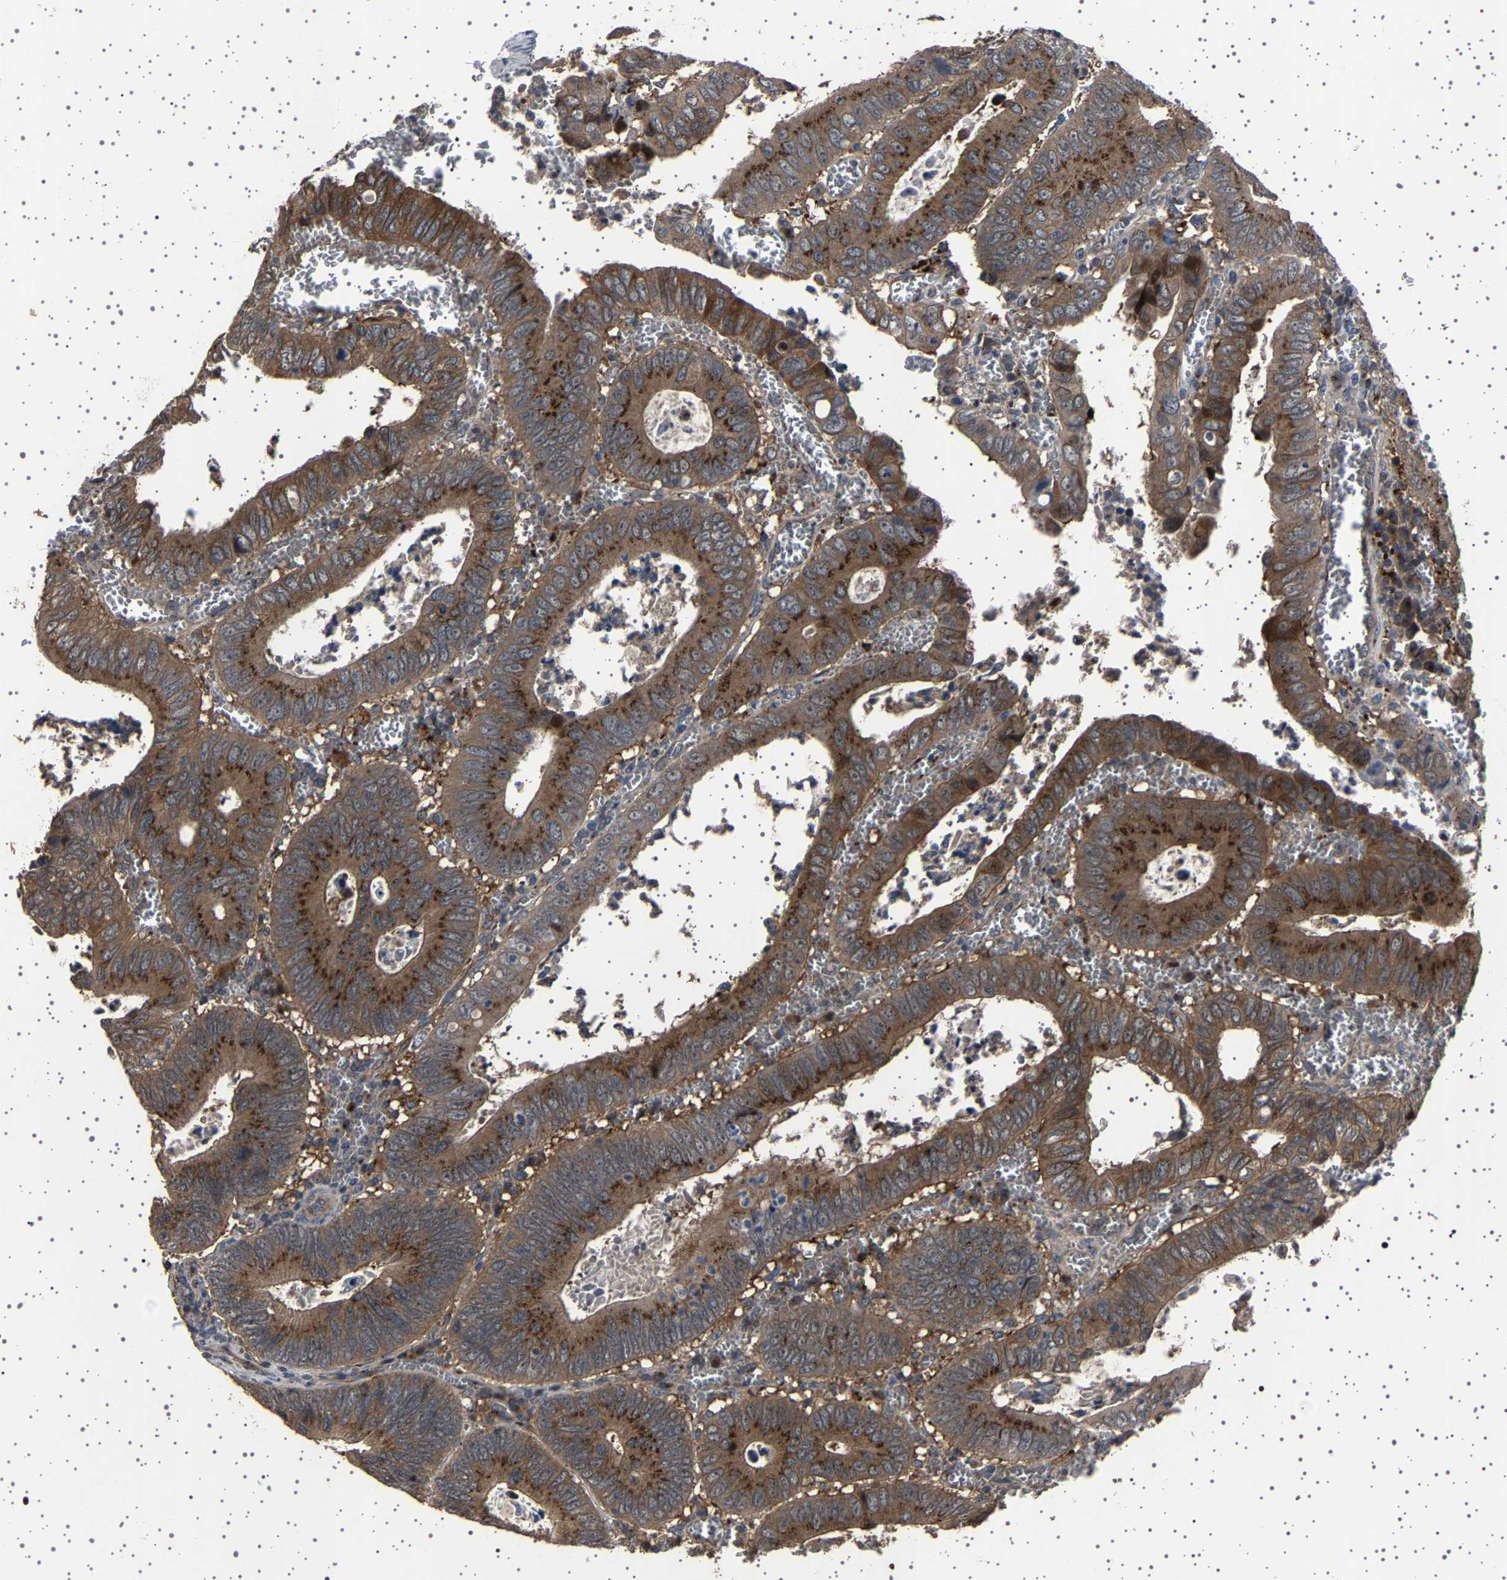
{"staining": {"intensity": "moderate", "quantity": ">75%", "location": "cytoplasmic/membranous"}, "tissue": "colorectal cancer", "cell_type": "Tumor cells", "image_type": "cancer", "snomed": [{"axis": "morphology", "description": "Inflammation, NOS"}, {"axis": "morphology", "description": "Adenocarcinoma, NOS"}, {"axis": "topography", "description": "Colon"}], "caption": "Immunohistochemical staining of human adenocarcinoma (colorectal) demonstrates medium levels of moderate cytoplasmic/membranous positivity in about >75% of tumor cells. The staining is performed using DAB (3,3'-diaminobenzidine) brown chromogen to label protein expression. The nuclei are counter-stained blue using hematoxylin.", "gene": "NCKAP1", "patient": {"sex": "male", "age": 72}}